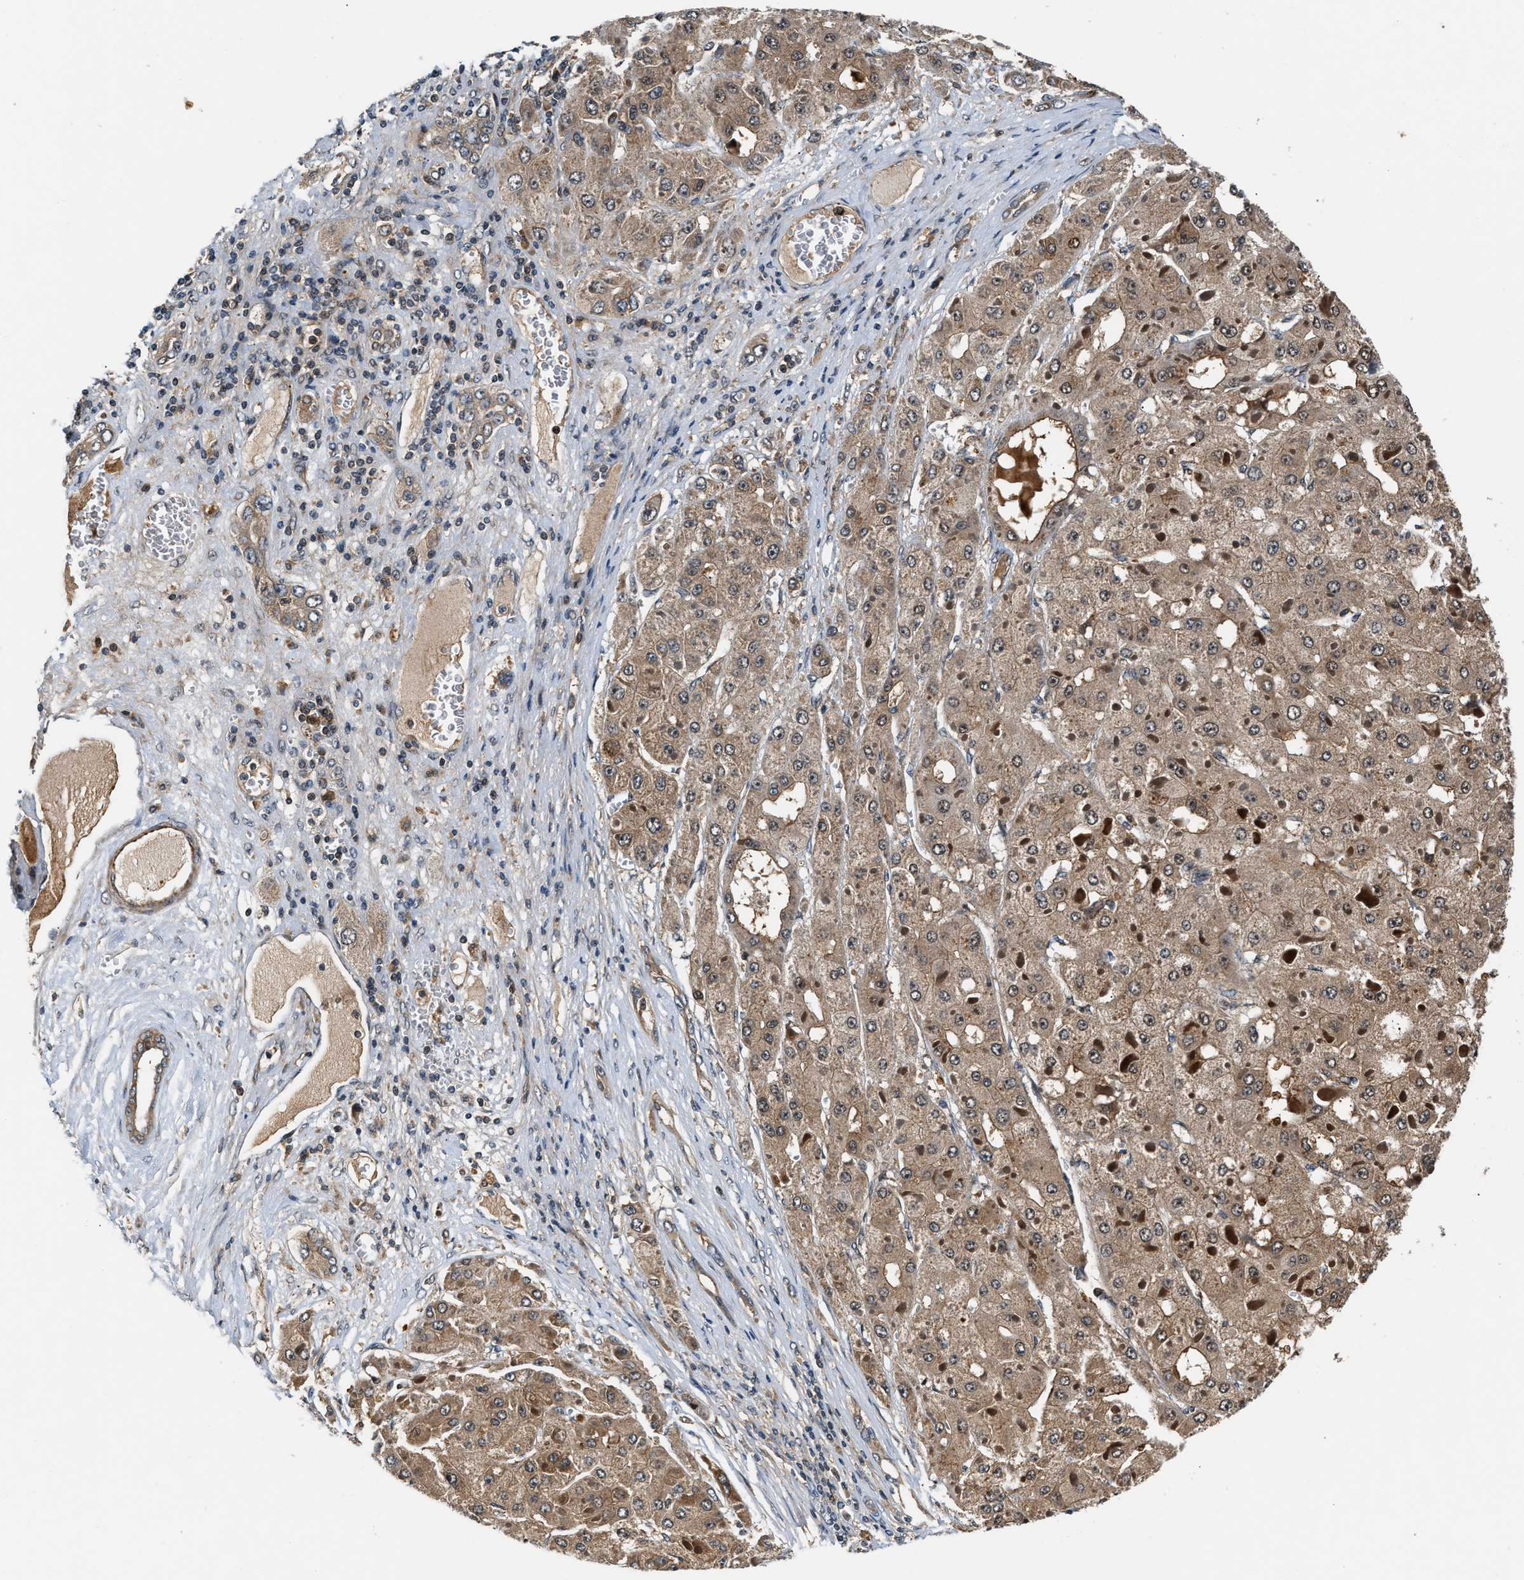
{"staining": {"intensity": "weak", "quantity": "25%-75%", "location": "cytoplasmic/membranous"}, "tissue": "liver cancer", "cell_type": "Tumor cells", "image_type": "cancer", "snomed": [{"axis": "morphology", "description": "Carcinoma, Hepatocellular, NOS"}, {"axis": "topography", "description": "Liver"}], "caption": "Protein staining of hepatocellular carcinoma (liver) tissue shows weak cytoplasmic/membranous positivity in approximately 25%-75% of tumor cells.", "gene": "TUT7", "patient": {"sex": "female", "age": 73}}